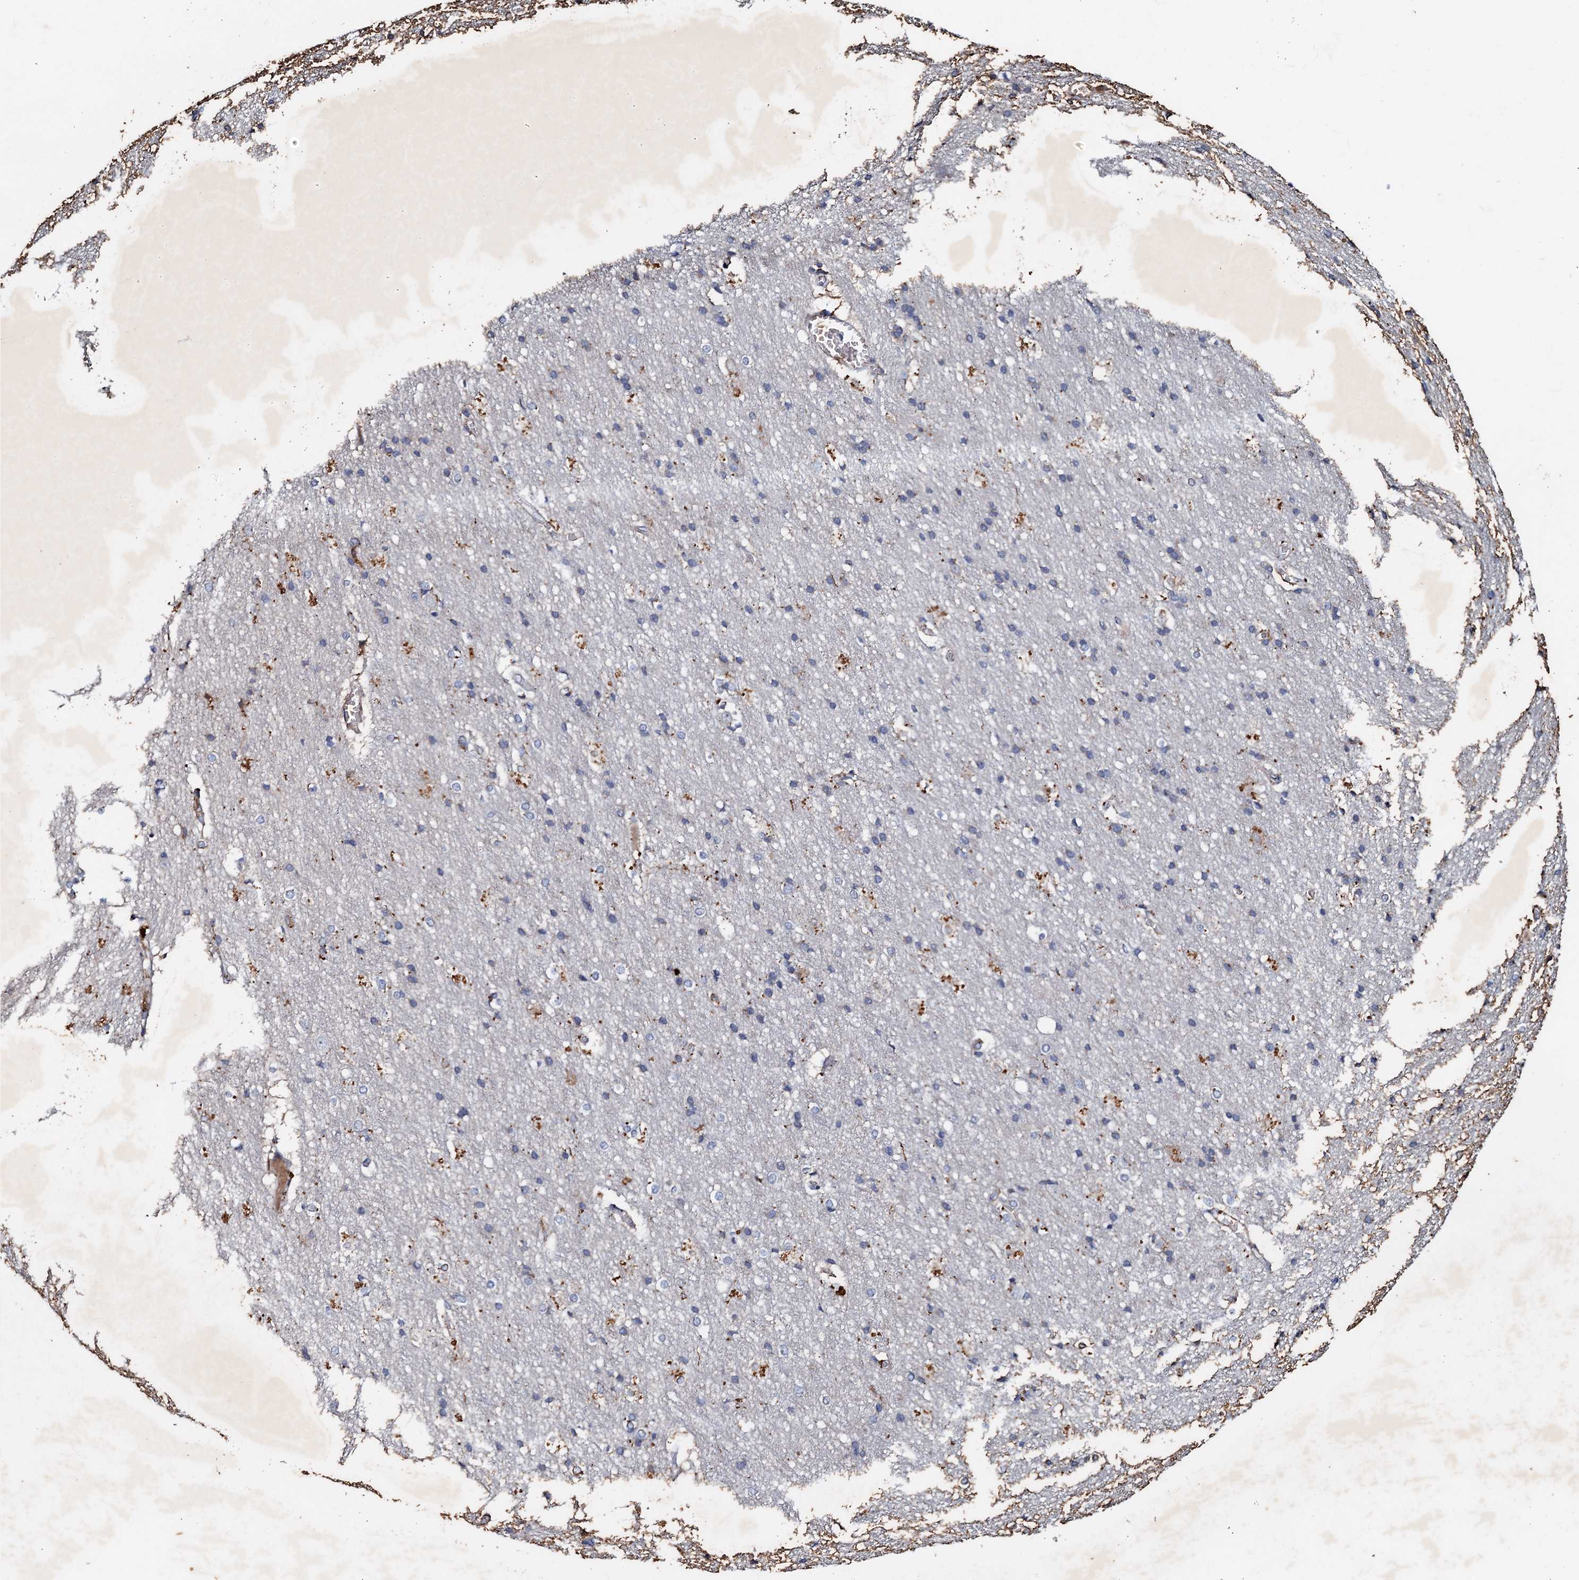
{"staining": {"intensity": "negative", "quantity": "none", "location": "none"}, "tissue": "cerebral cortex", "cell_type": "Endothelial cells", "image_type": "normal", "snomed": [{"axis": "morphology", "description": "Normal tissue, NOS"}, {"axis": "topography", "description": "Cerebral cortex"}], "caption": "Cerebral cortex stained for a protein using immunohistochemistry displays no staining endothelial cells.", "gene": "MANSC4", "patient": {"sex": "male", "age": 54}}